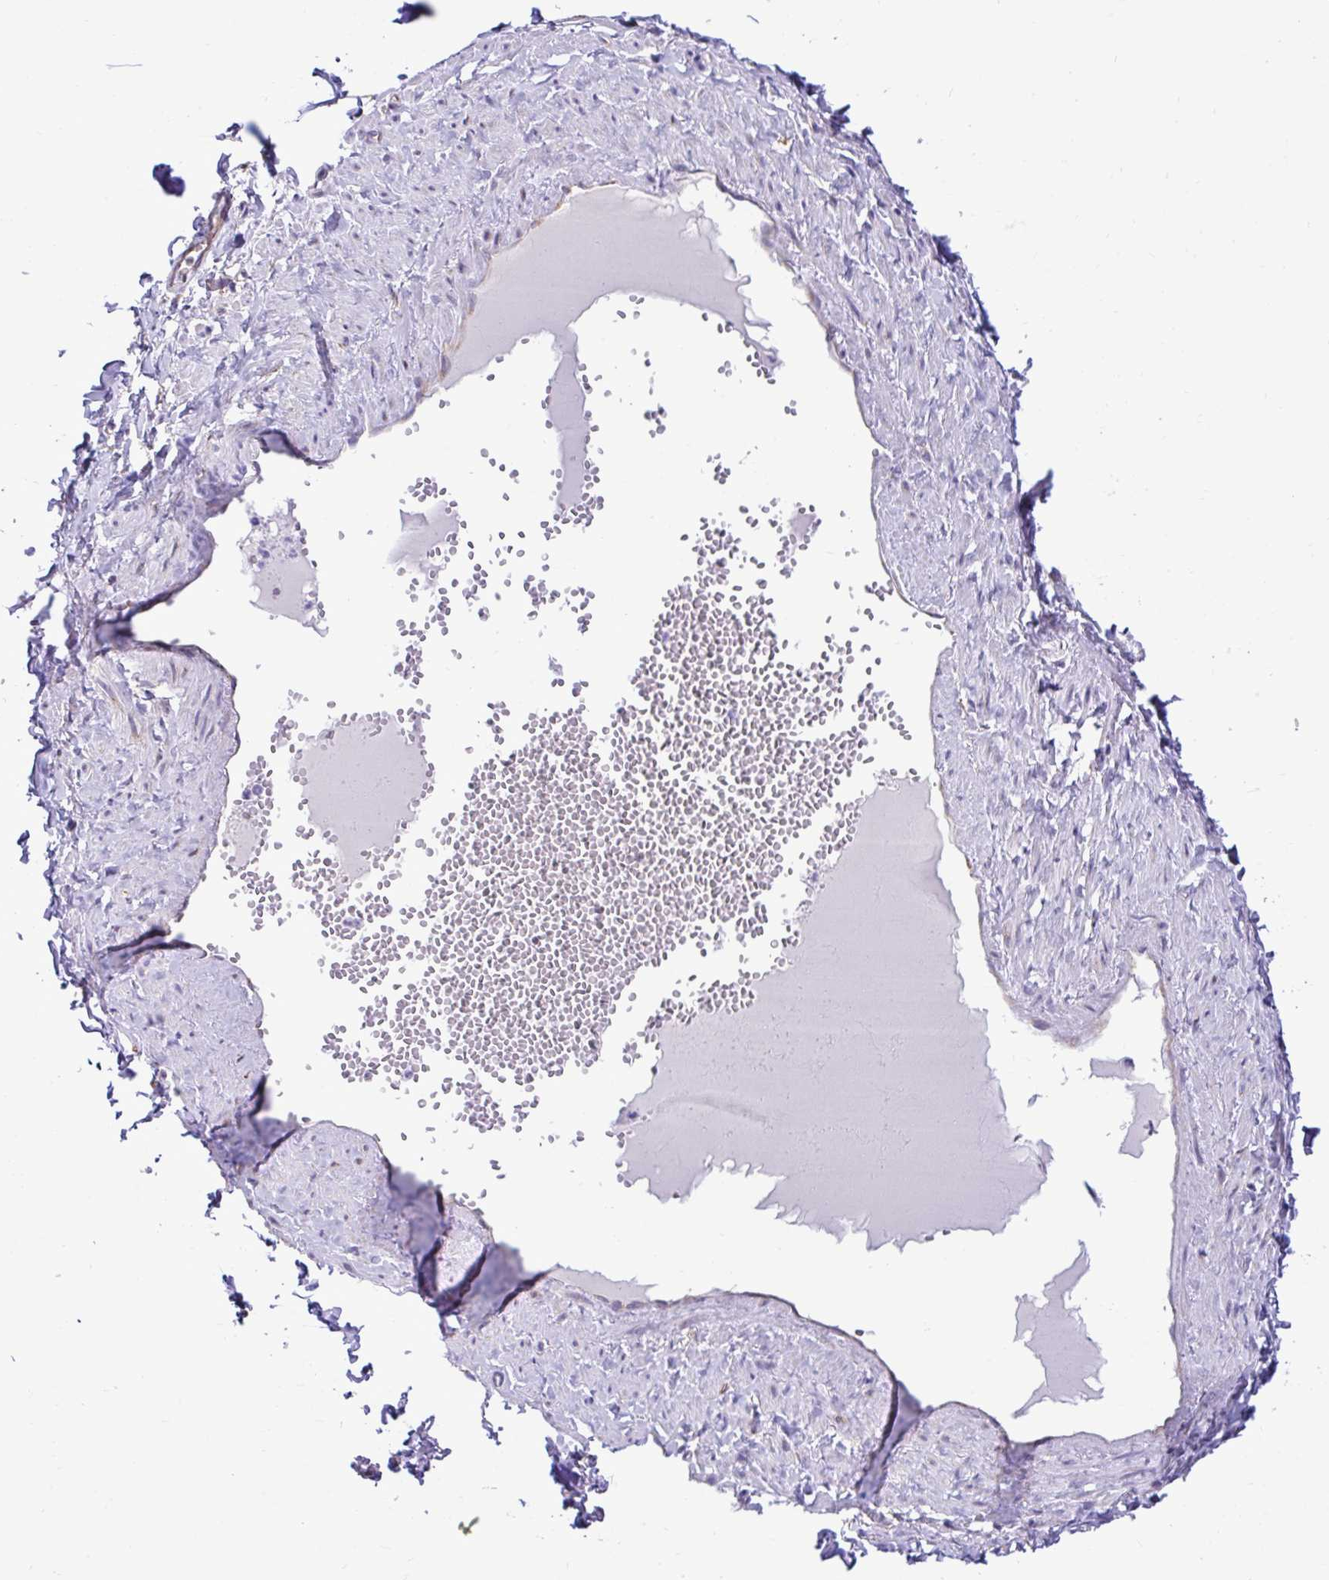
{"staining": {"intensity": "negative", "quantity": "none", "location": "none"}, "tissue": "adipose tissue", "cell_type": "Adipocytes", "image_type": "normal", "snomed": [{"axis": "morphology", "description": "Normal tissue, NOS"}, {"axis": "topography", "description": "Vulva"}, {"axis": "topography", "description": "Peripheral nerve tissue"}], "caption": "Immunohistochemical staining of benign adipose tissue shows no significant staining in adipocytes.", "gene": "RPL7", "patient": {"sex": "female", "age": 66}}